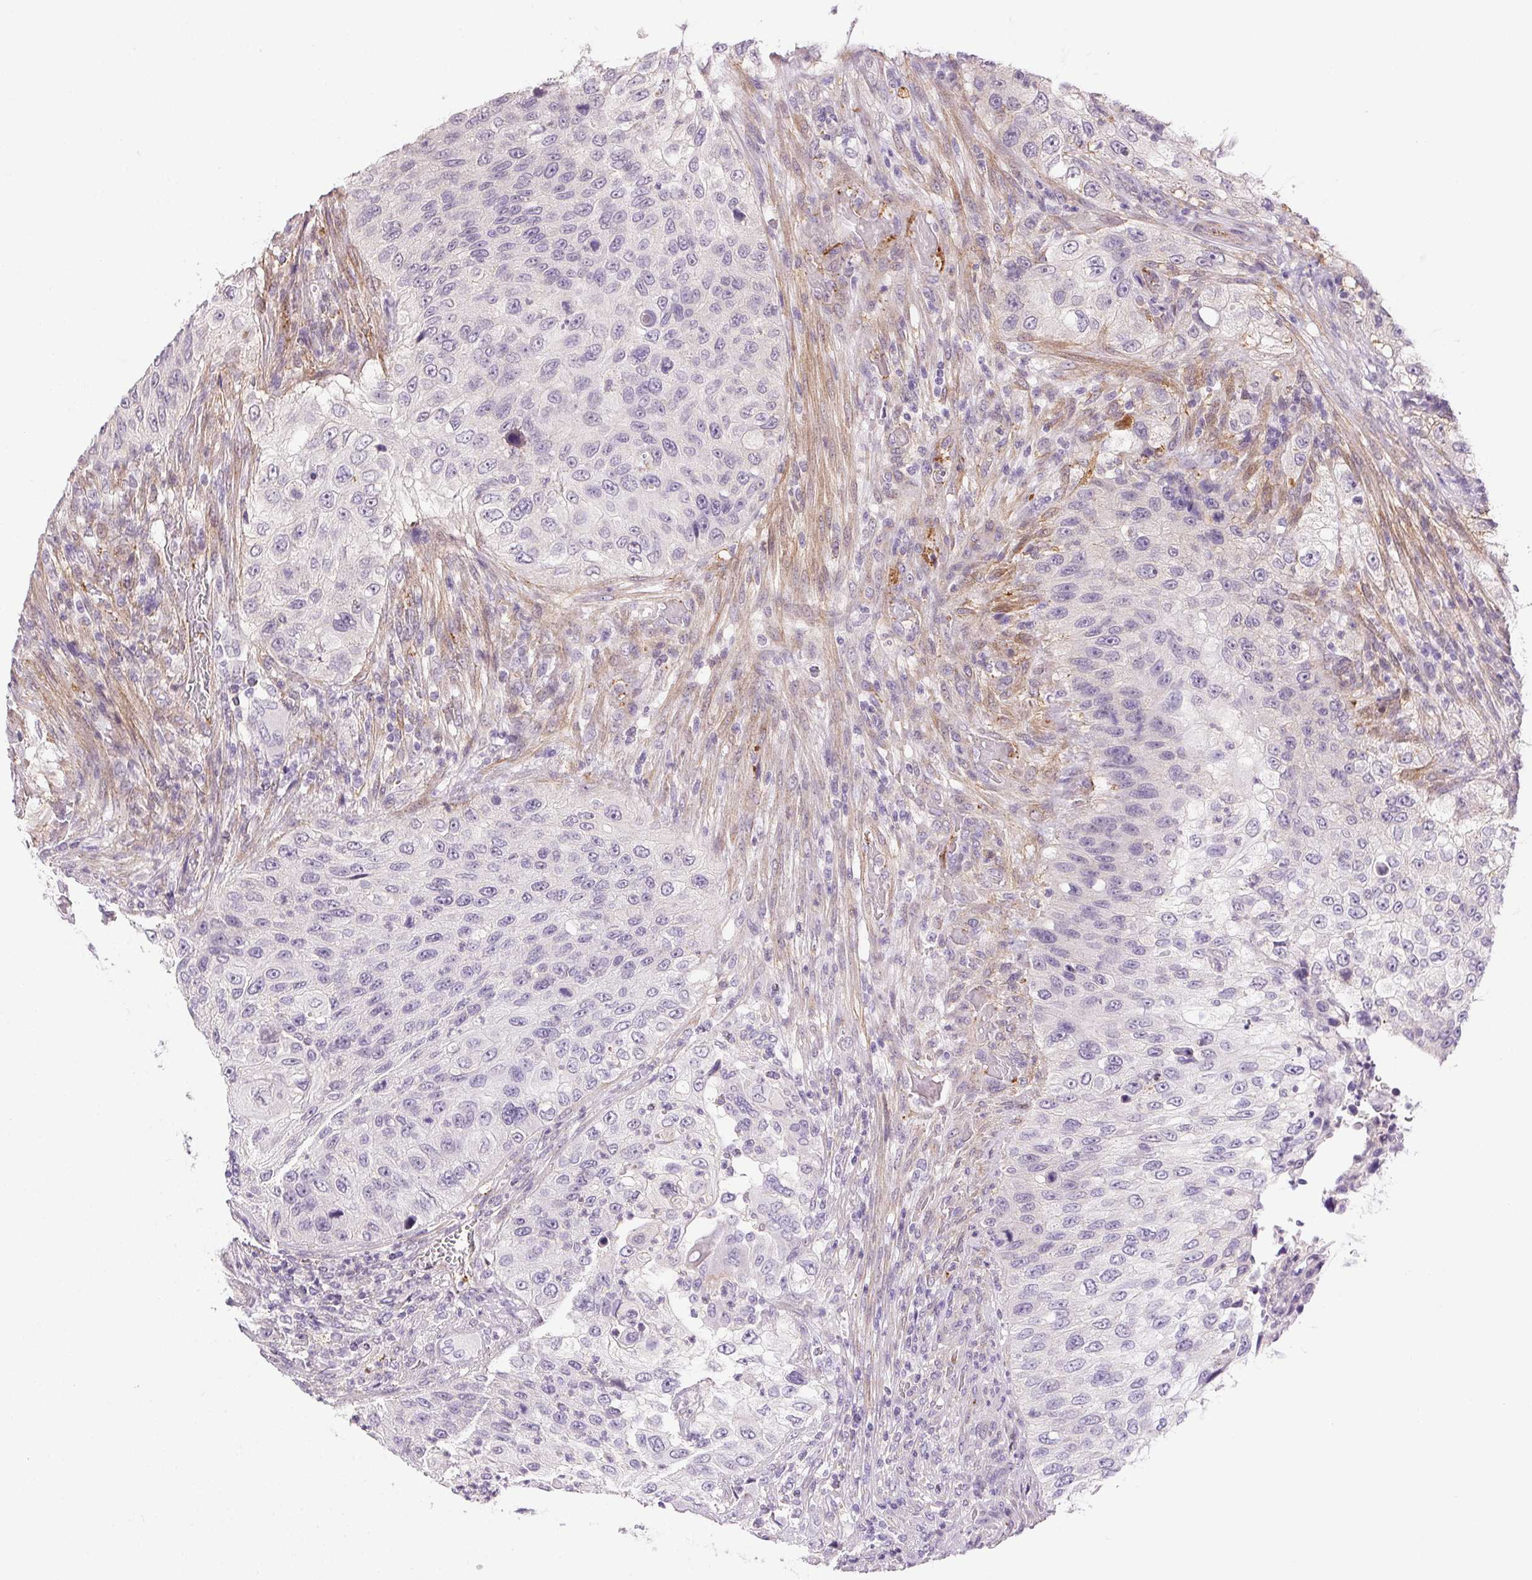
{"staining": {"intensity": "negative", "quantity": "none", "location": "none"}, "tissue": "urothelial cancer", "cell_type": "Tumor cells", "image_type": "cancer", "snomed": [{"axis": "morphology", "description": "Urothelial carcinoma, High grade"}, {"axis": "topography", "description": "Urinary bladder"}], "caption": "Human high-grade urothelial carcinoma stained for a protein using immunohistochemistry (IHC) demonstrates no positivity in tumor cells.", "gene": "PRL", "patient": {"sex": "female", "age": 60}}